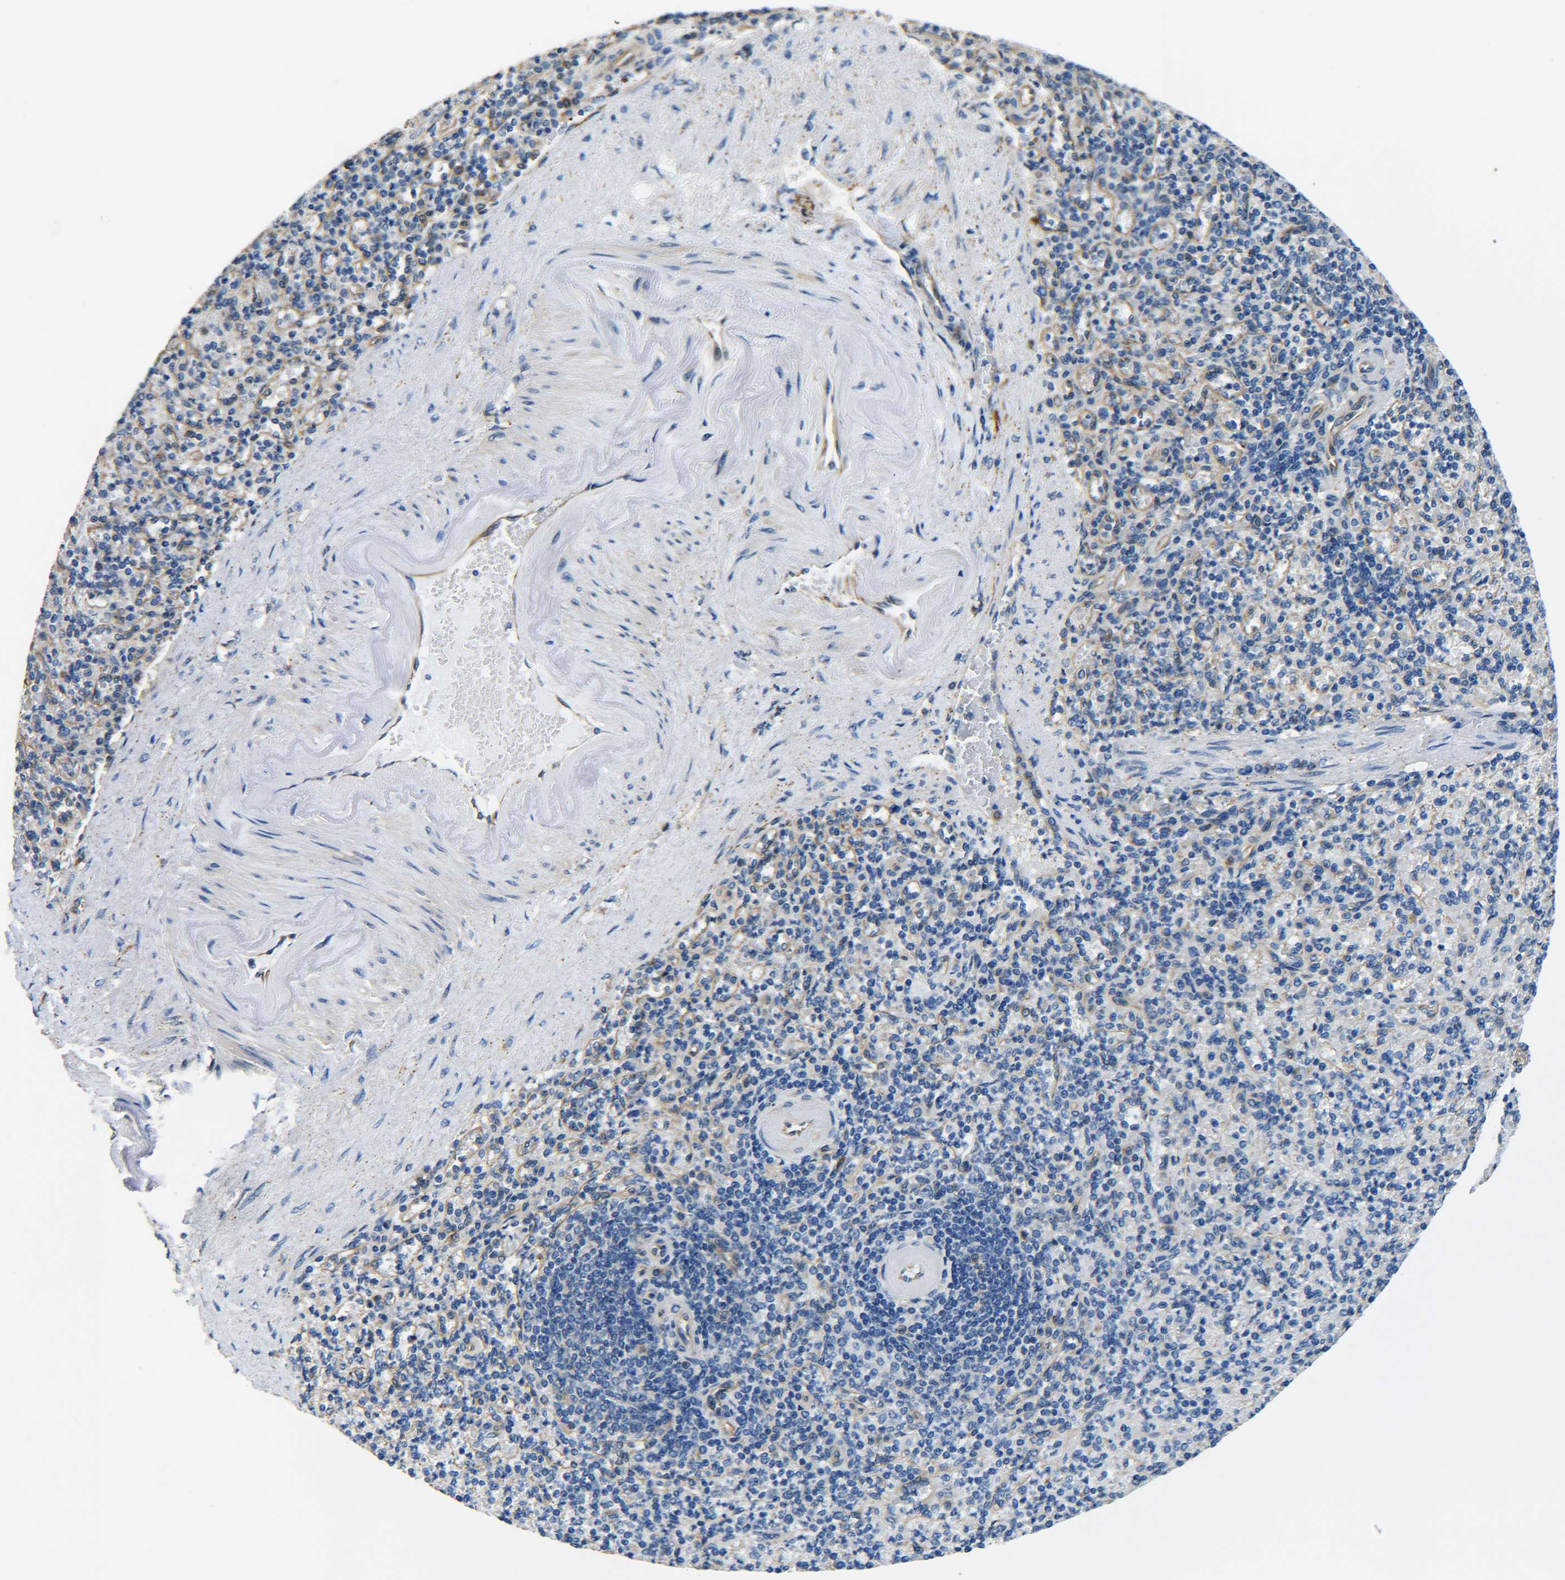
{"staining": {"intensity": "weak", "quantity": "25%-75%", "location": "cytoplasmic/membranous"}, "tissue": "spleen", "cell_type": "Cells in red pulp", "image_type": "normal", "snomed": [{"axis": "morphology", "description": "Normal tissue, NOS"}, {"axis": "topography", "description": "Spleen"}], "caption": "Spleen was stained to show a protein in brown. There is low levels of weak cytoplasmic/membranous positivity in about 25%-75% of cells in red pulp. The staining was performed using DAB (3,3'-diaminobenzidine), with brown indicating positive protein expression. Nuclei are stained blue with hematoxylin.", "gene": "TUBB", "patient": {"sex": "female", "age": 74}}